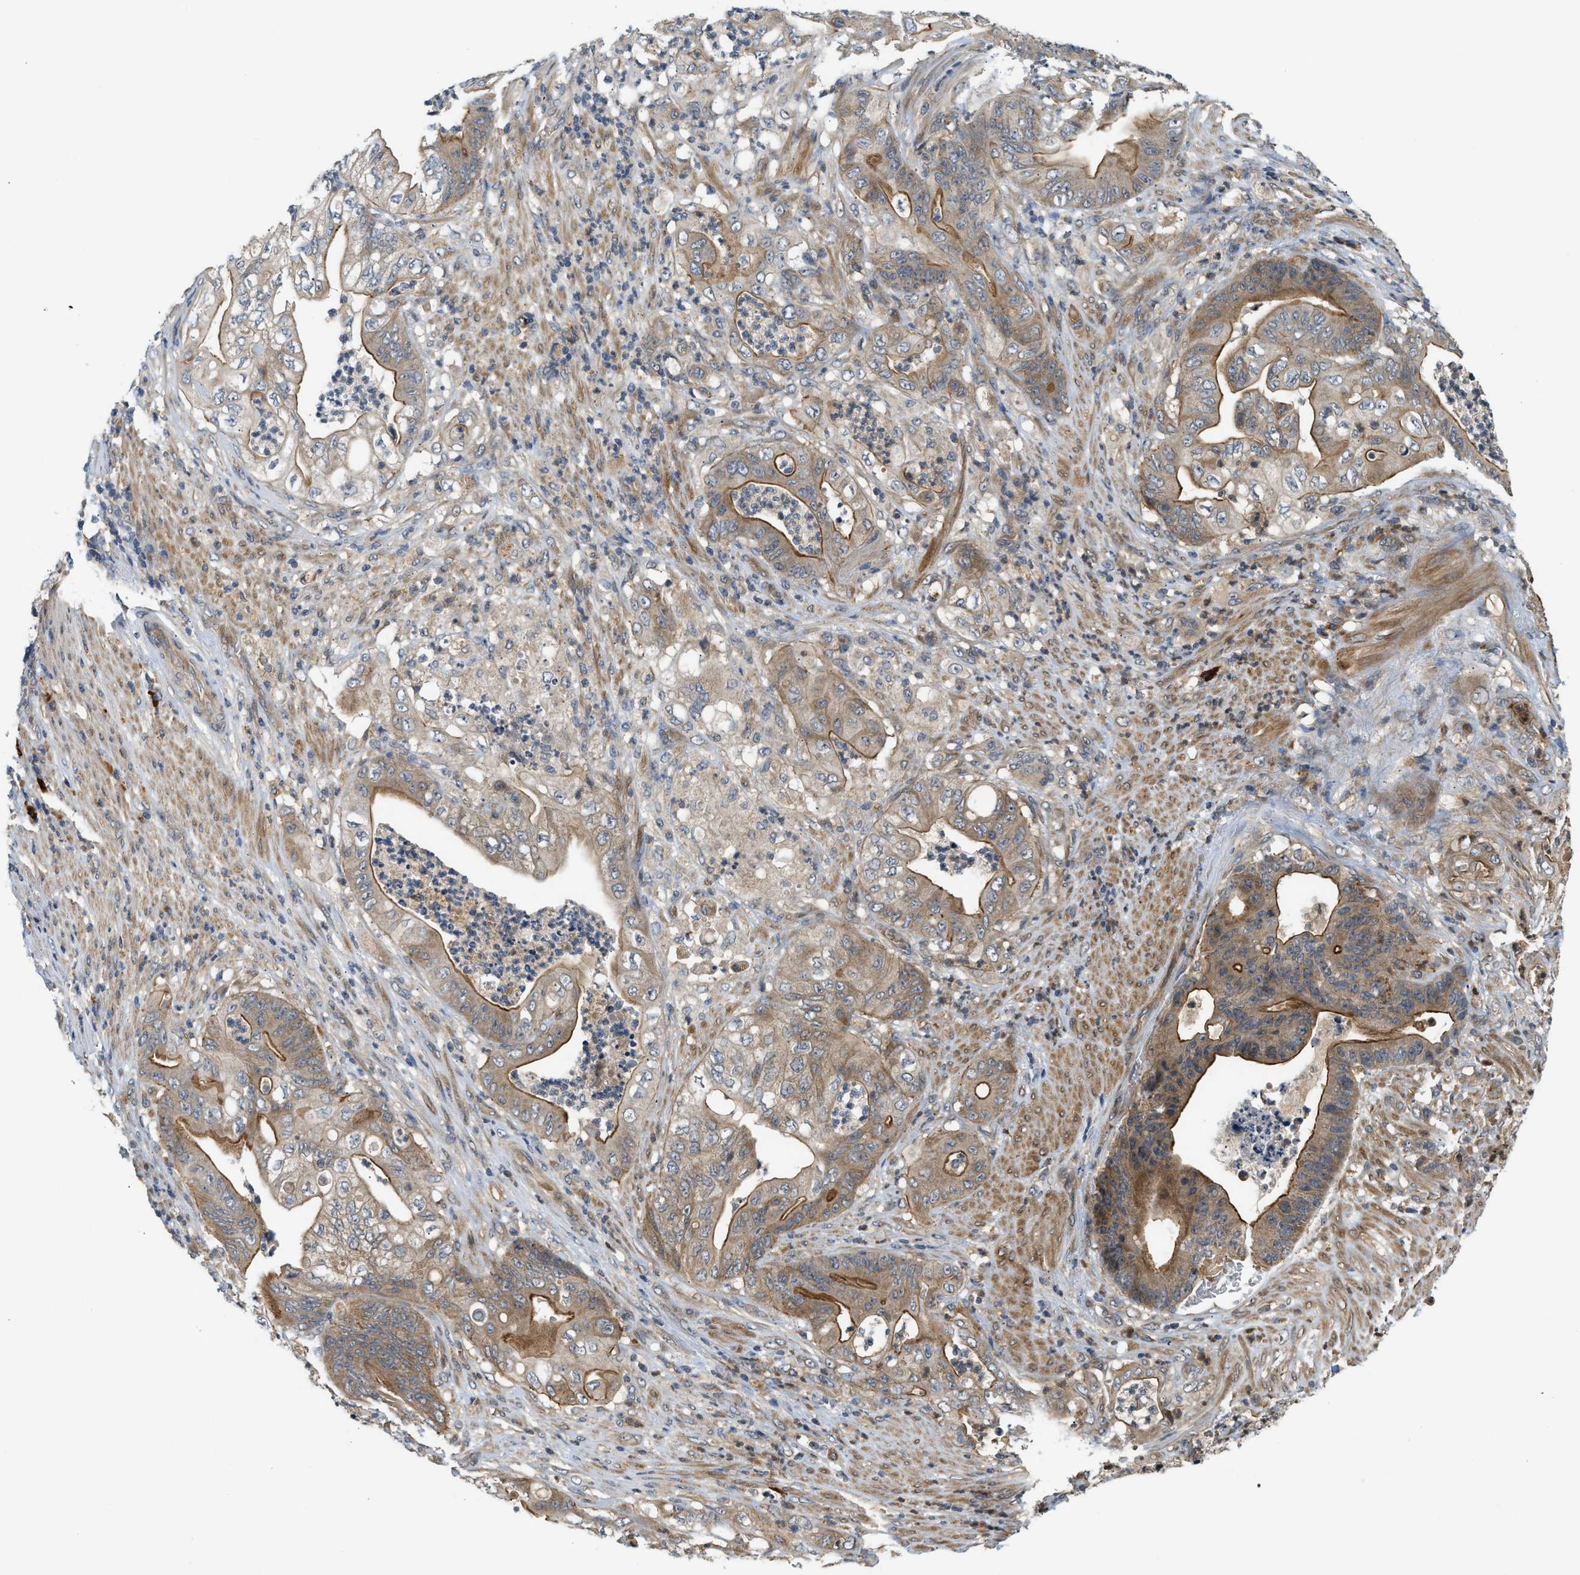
{"staining": {"intensity": "moderate", "quantity": "25%-75%", "location": "cytoplasmic/membranous"}, "tissue": "stomach cancer", "cell_type": "Tumor cells", "image_type": "cancer", "snomed": [{"axis": "morphology", "description": "Adenocarcinoma, NOS"}, {"axis": "topography", "description": "Stomach"}], "caption": "Moderate cytoplasmic/membranous protein staining is present in approximately 25%-75% of tumor cells in adenocarcinoma (stomach). Nuclei are stained in blue.", "gene": "ADCY8", "patient": {"sex": "female", "age": 73}}